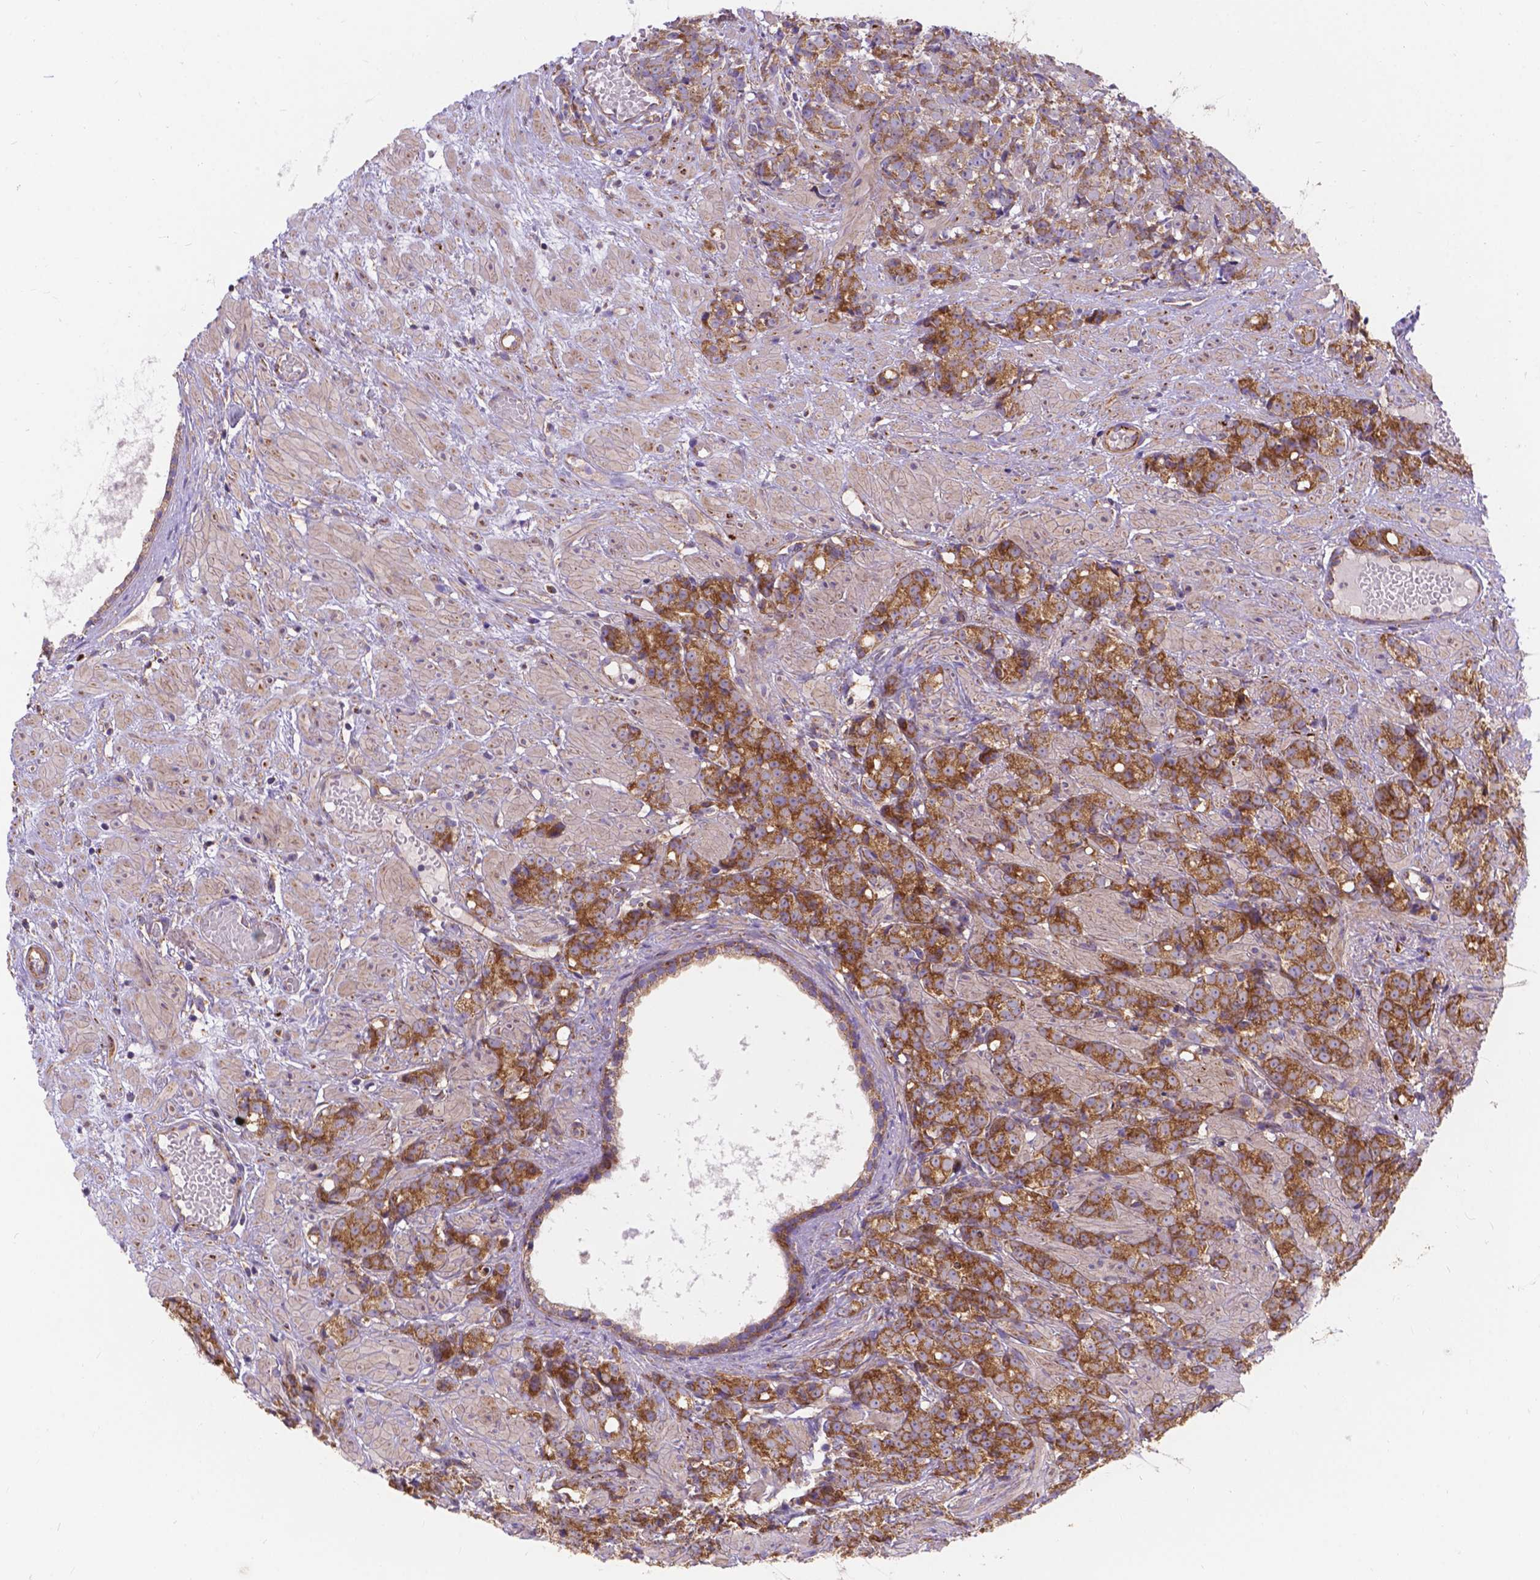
{"staining": {"intensity": "moderate", "quantity": ">75%", "location": "cytoplasmic/membranous"}, "tissue": "prostate cancer", "cell_type": "Tumor cells", "image_type": "cancer", "snomed": [{"axis": "morphology", "description": "Adenocarcinoma, High grade"}, {"axis": "topography", "description": "Prostate"}], "caption": "Immunohistochemistry photomicrograph of neoplastic tissue: human prostate high-grade adenocarcinoma stained using IHC exhibits medium levels of moderate protein expression localized specifically in the cytoplasmic/membranous of tumor cells, appearing as a cytoplasmic/membranous brown color.", "gene": "AK3", "patient": {"sex": "male", "age": 81}}